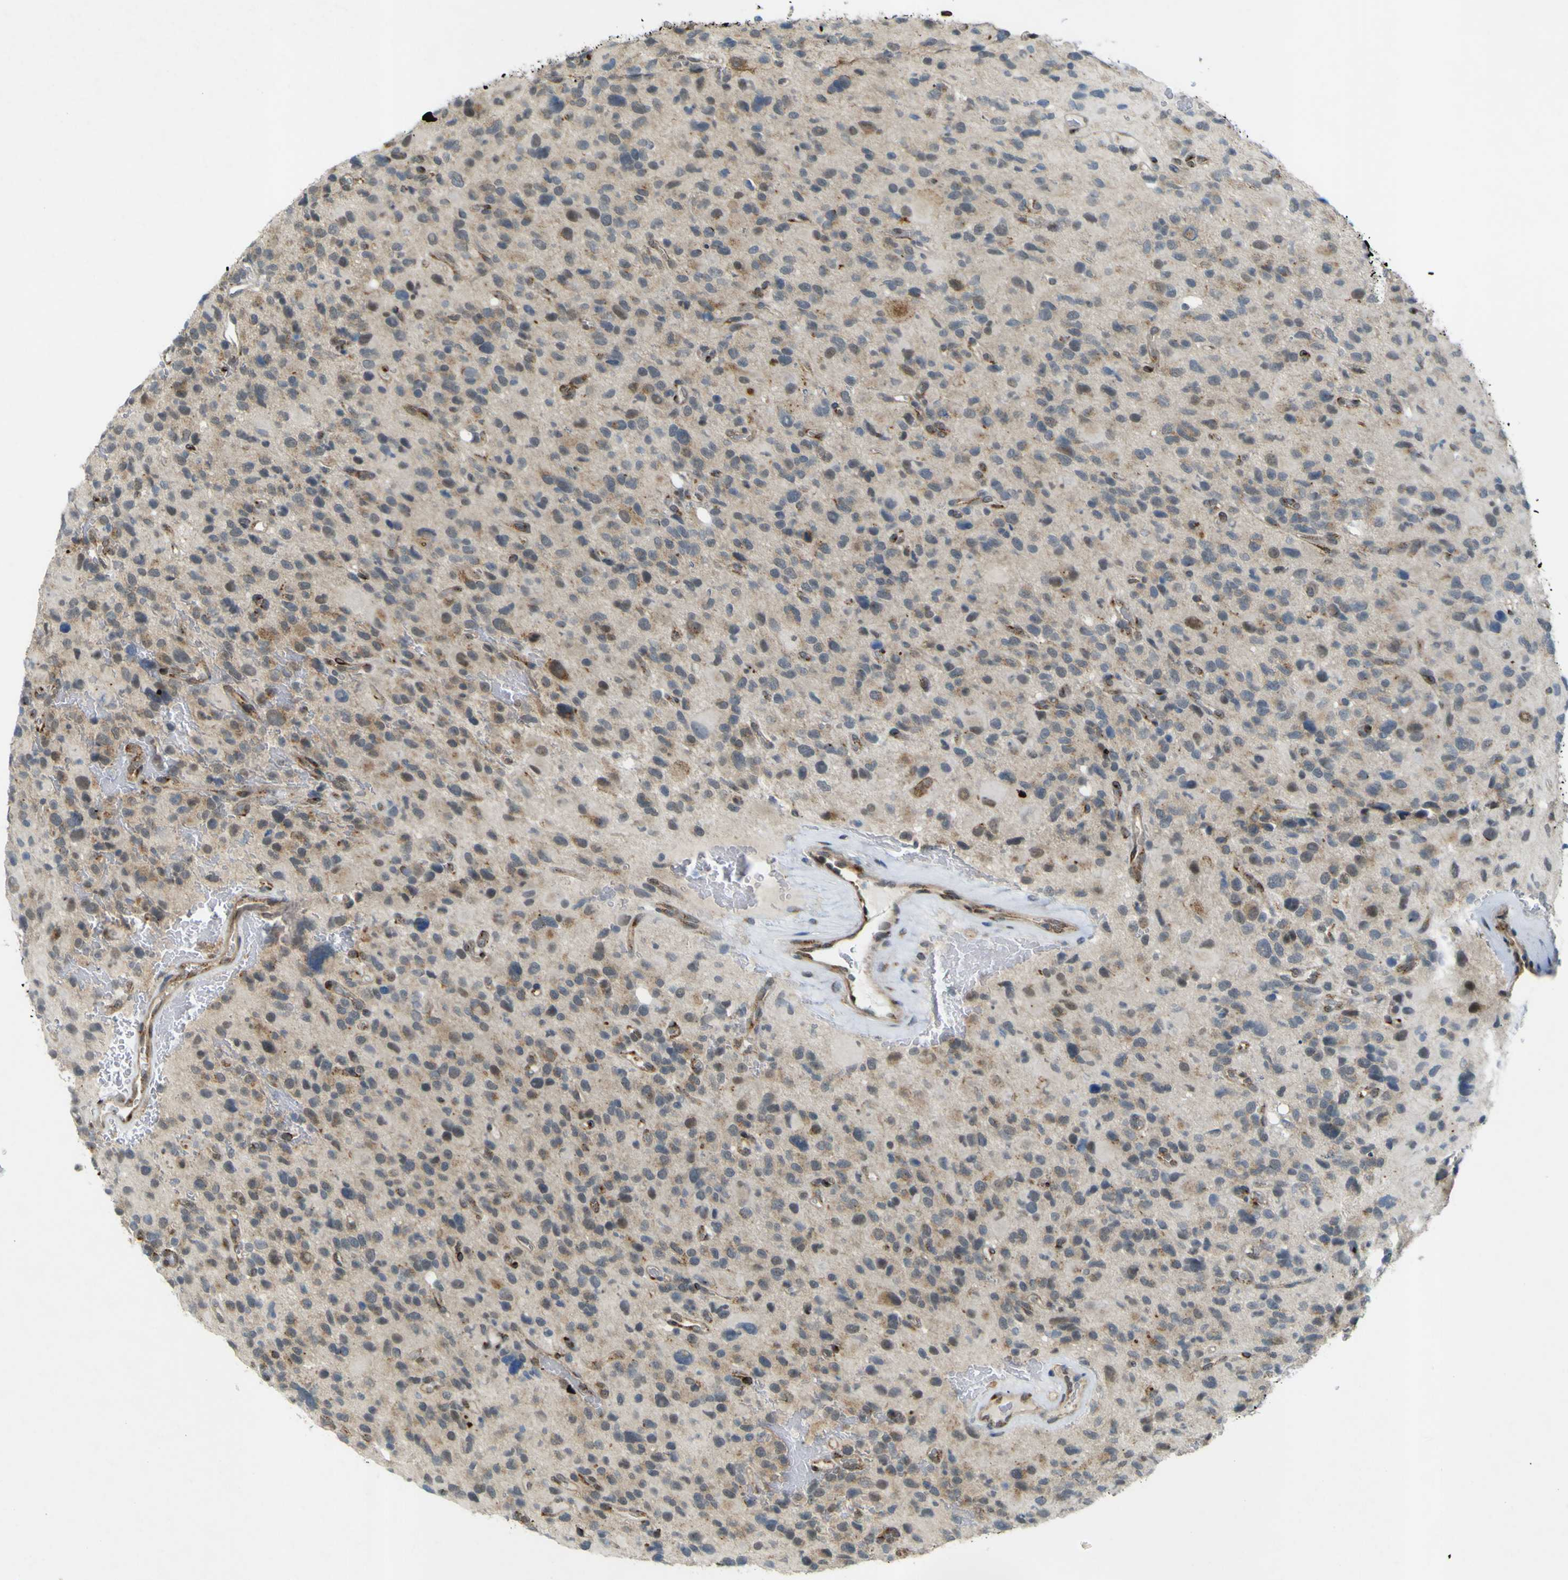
{"staining": {"intensity": "weak", "quantity": "<25%", "location": "cytoplasmic/membranous,nuclear"}, "tissue": "glioma", "cell_type": "Tumor cells", "image_type": "cancer", "snomed": [{"axis": "morphology", "description": "Glioma, malignant, High grade"}, {"axis": "topography", "description": "Brain"}], "caption": "Malignant high-grade glioma stained for a protein using immunohistochemistry exhibits no expression tumor cells.", "gene": "IGF2R", "patient": {"sex": "male", "age": 48}}